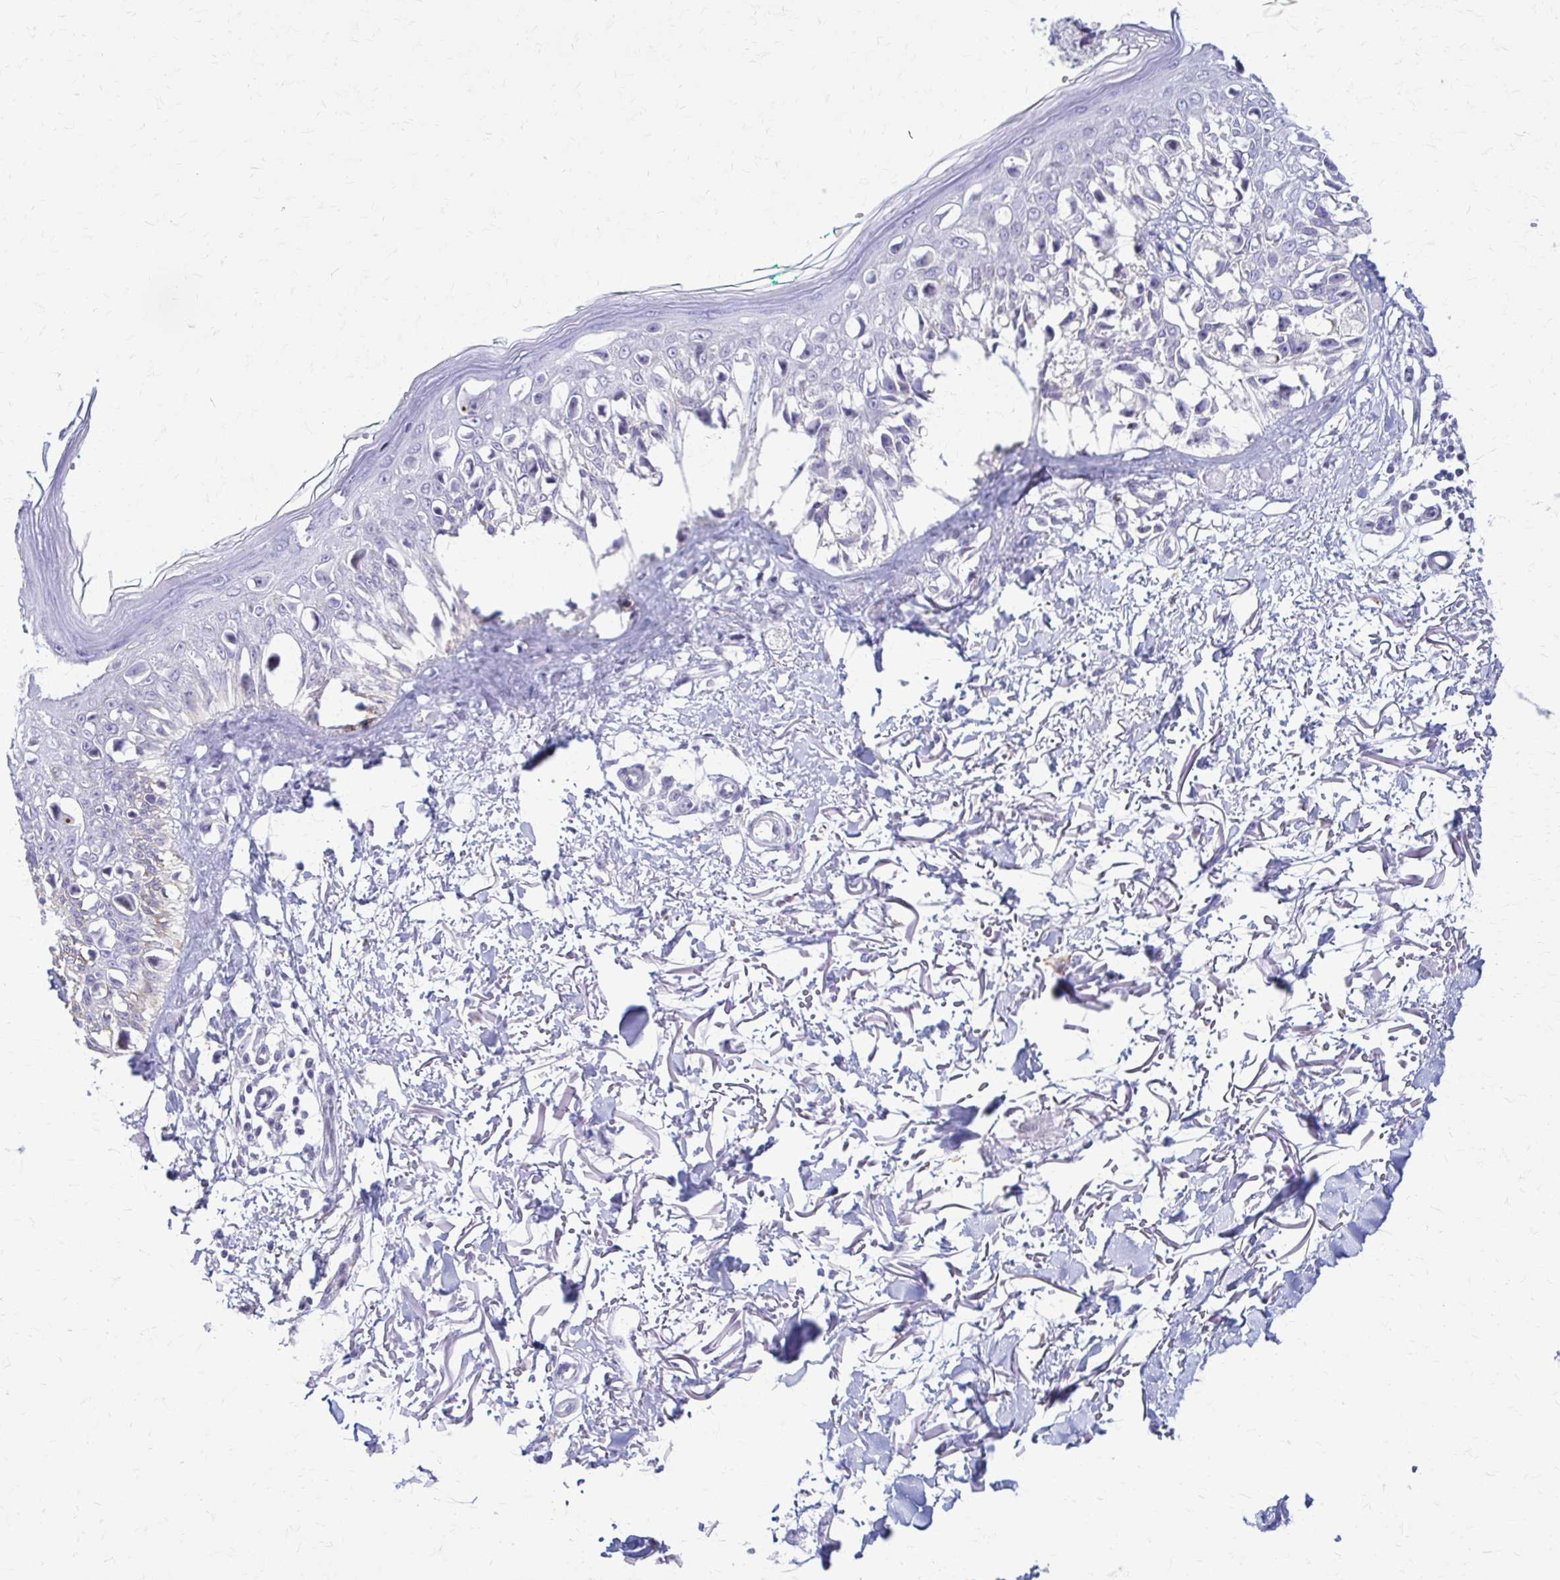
{"staining": {"intensity": "negative", "quantity": "none", "location": "none"}, "tissue": "melanoma", "cell_type": "Tumor cells", "image_type": "cancer", "snomed": [{"axis": "morphology", "description": "Malignant melanoma, NOS"}, {"axis": "topography", "description": "Skin"}], "caption": "Melanoma was stained to show a protein in brown. There is no significant staining in tumor cells. (Brightfield microscopy of DAB immunohistochemistry (IHC) at high magnification).", "gene": "RHOBTB2", "patient": {"sex": "male", "age": 73}}